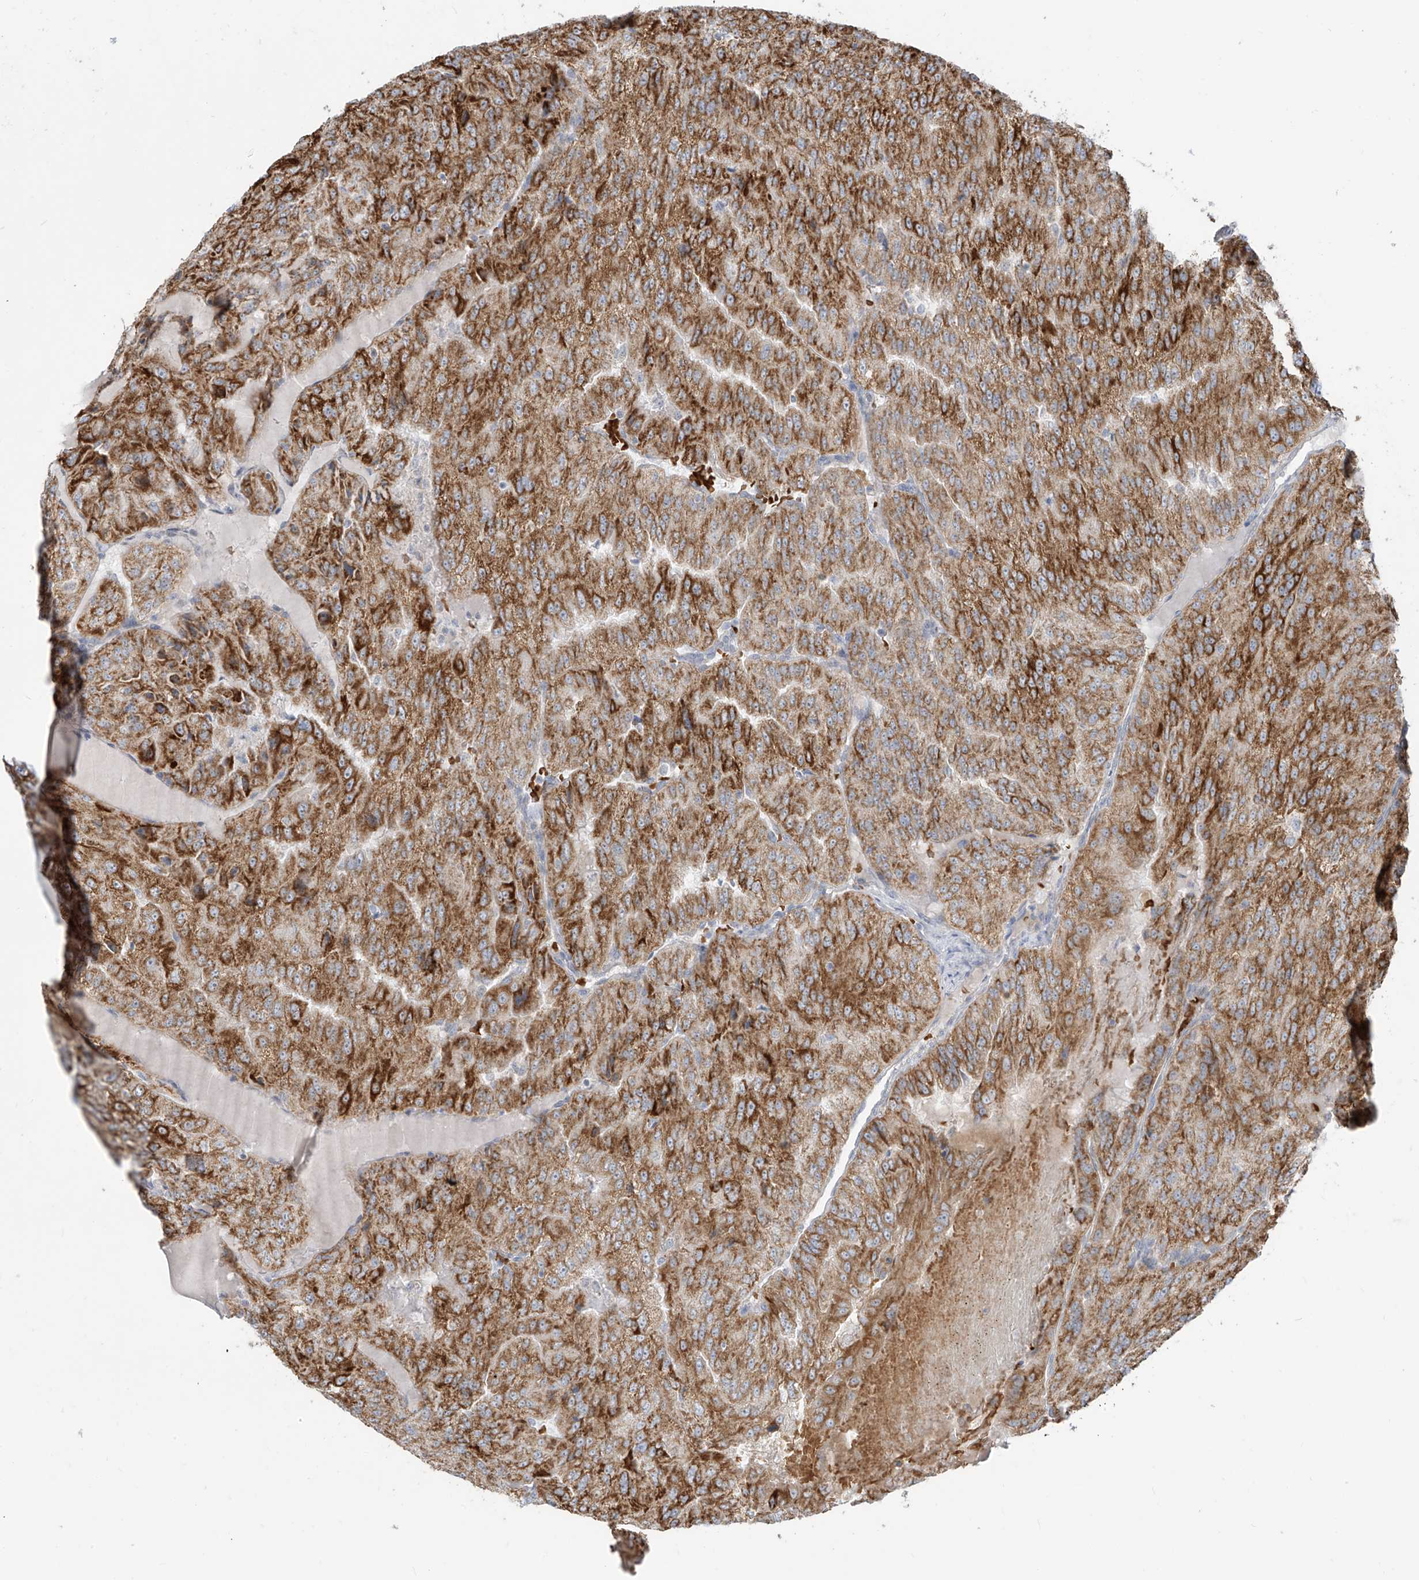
{"staining": {"intensity": "strong", "quantity": ">75%", "location": "cytoplasmic/membranous"}, "tissue": "renal cancer", "cell_type": "Tumor cells", "image_type": "cancer", "snomed": [{"axis": "morphology", "description": "Adenocarcinoma, NOS"}, {"axis": "topography", "description": "Kidney"}], "caption": "Immunohistochemistry photomicrograph of neoplastic tissue: human renal adenocarcinoma stained using immunohistochemistry (IHC) demonstrates high levels of strong protein expression localized specifically in the cytoplasmic/membranous of tumor cells, appearing as a cytoplasmic/membranous brown color.", "gene": "ARHGEF40", "patient": {"sex": "female", "age": 63}}